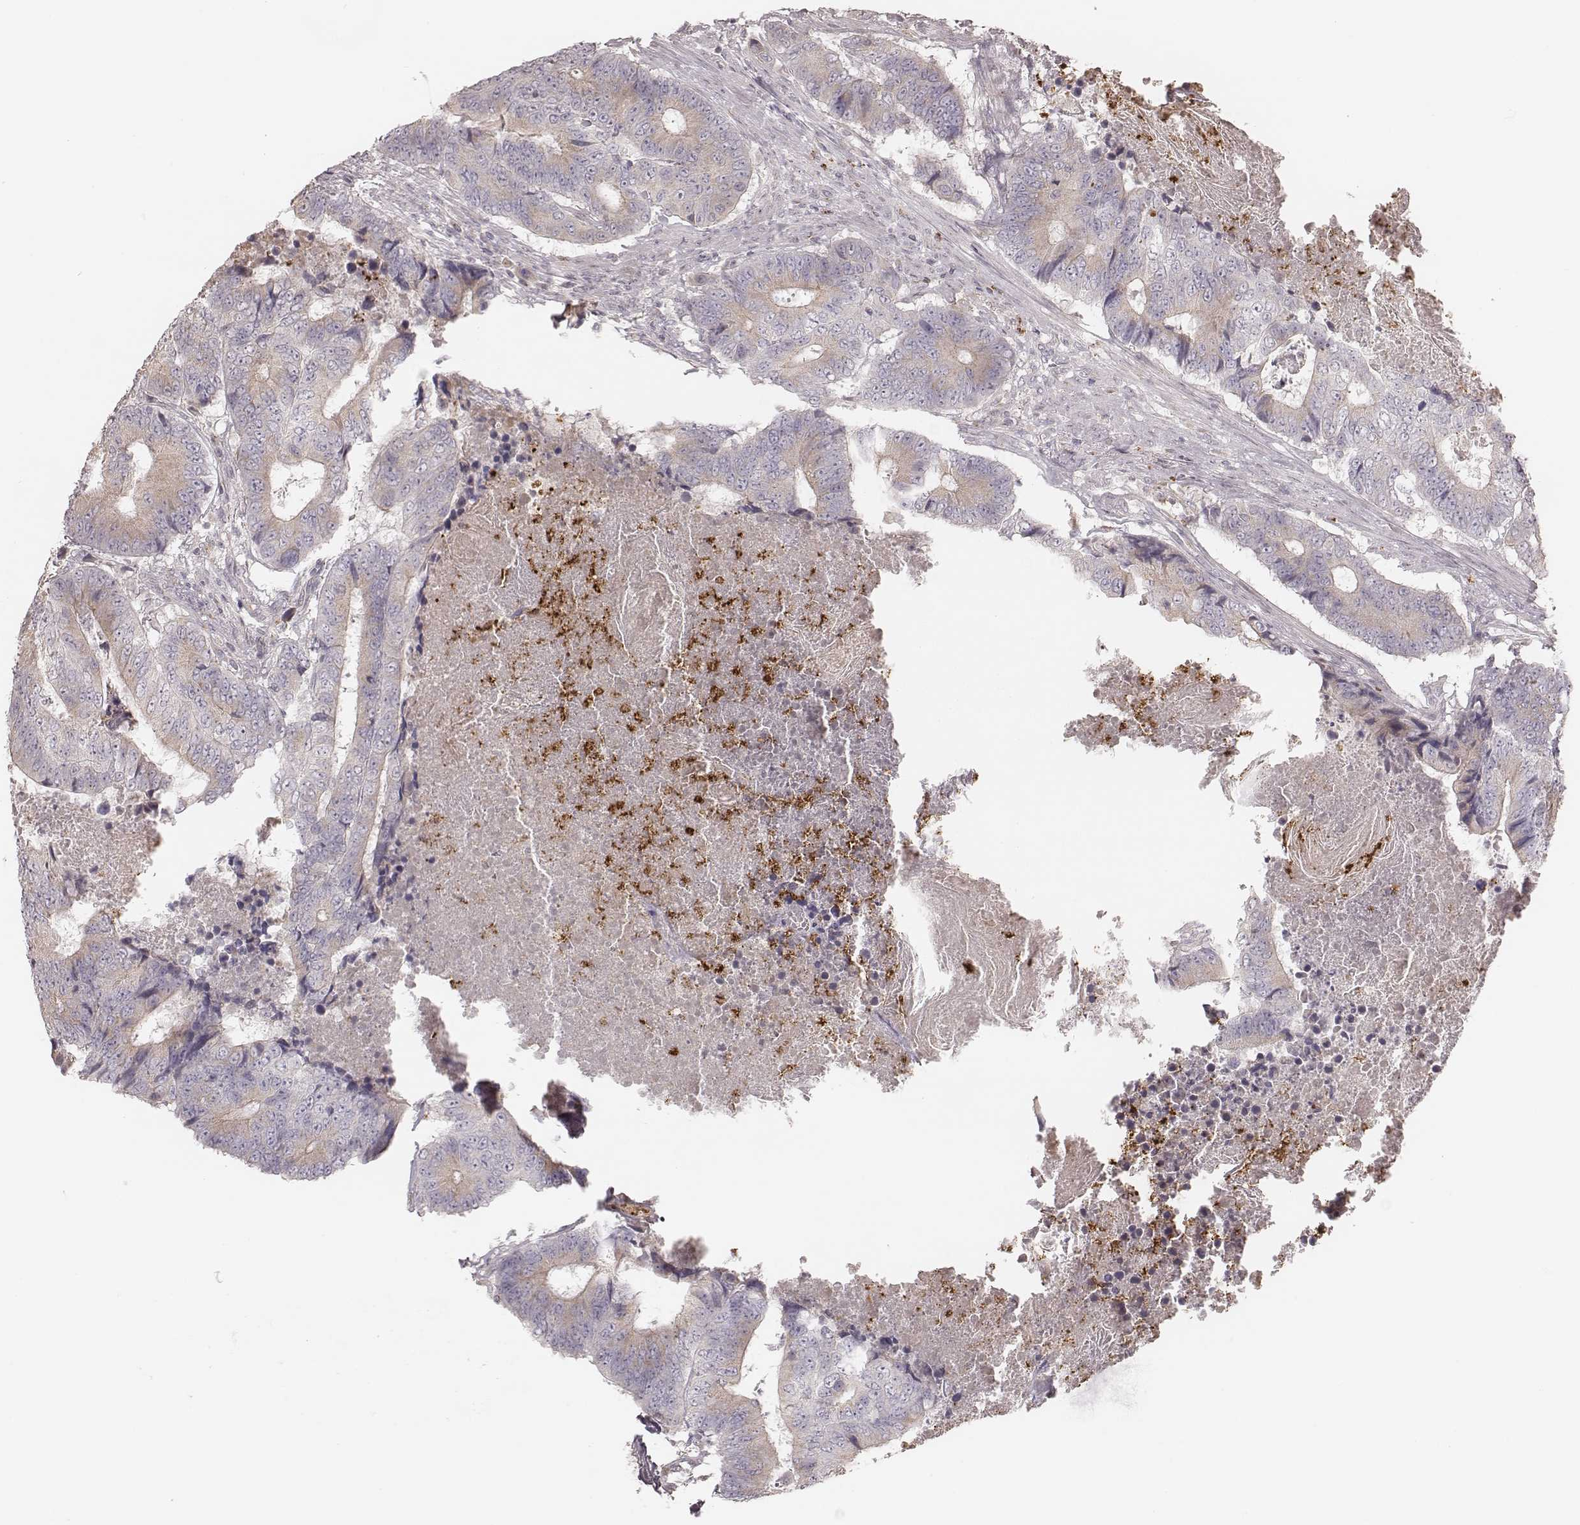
{"staining": {"intensity": "negative", "quantity": "none", "location": "none"}, "tissue": "colorectal cancer", "cell_type": "Tumor cells", "image_type": "cancer", "snomed": [{"axis": "morphology", "description": "Adenocarcinoma, NOS"}, {"axis": "topography", "description": "Colon"}], "caption": "Immunohistochemistry (IHC) of human colorectal adenocarcinoma demonstrates no expression in tumor cells.", "gene": "ABCA7", "patient": {"sex": "female", "age": 48}}